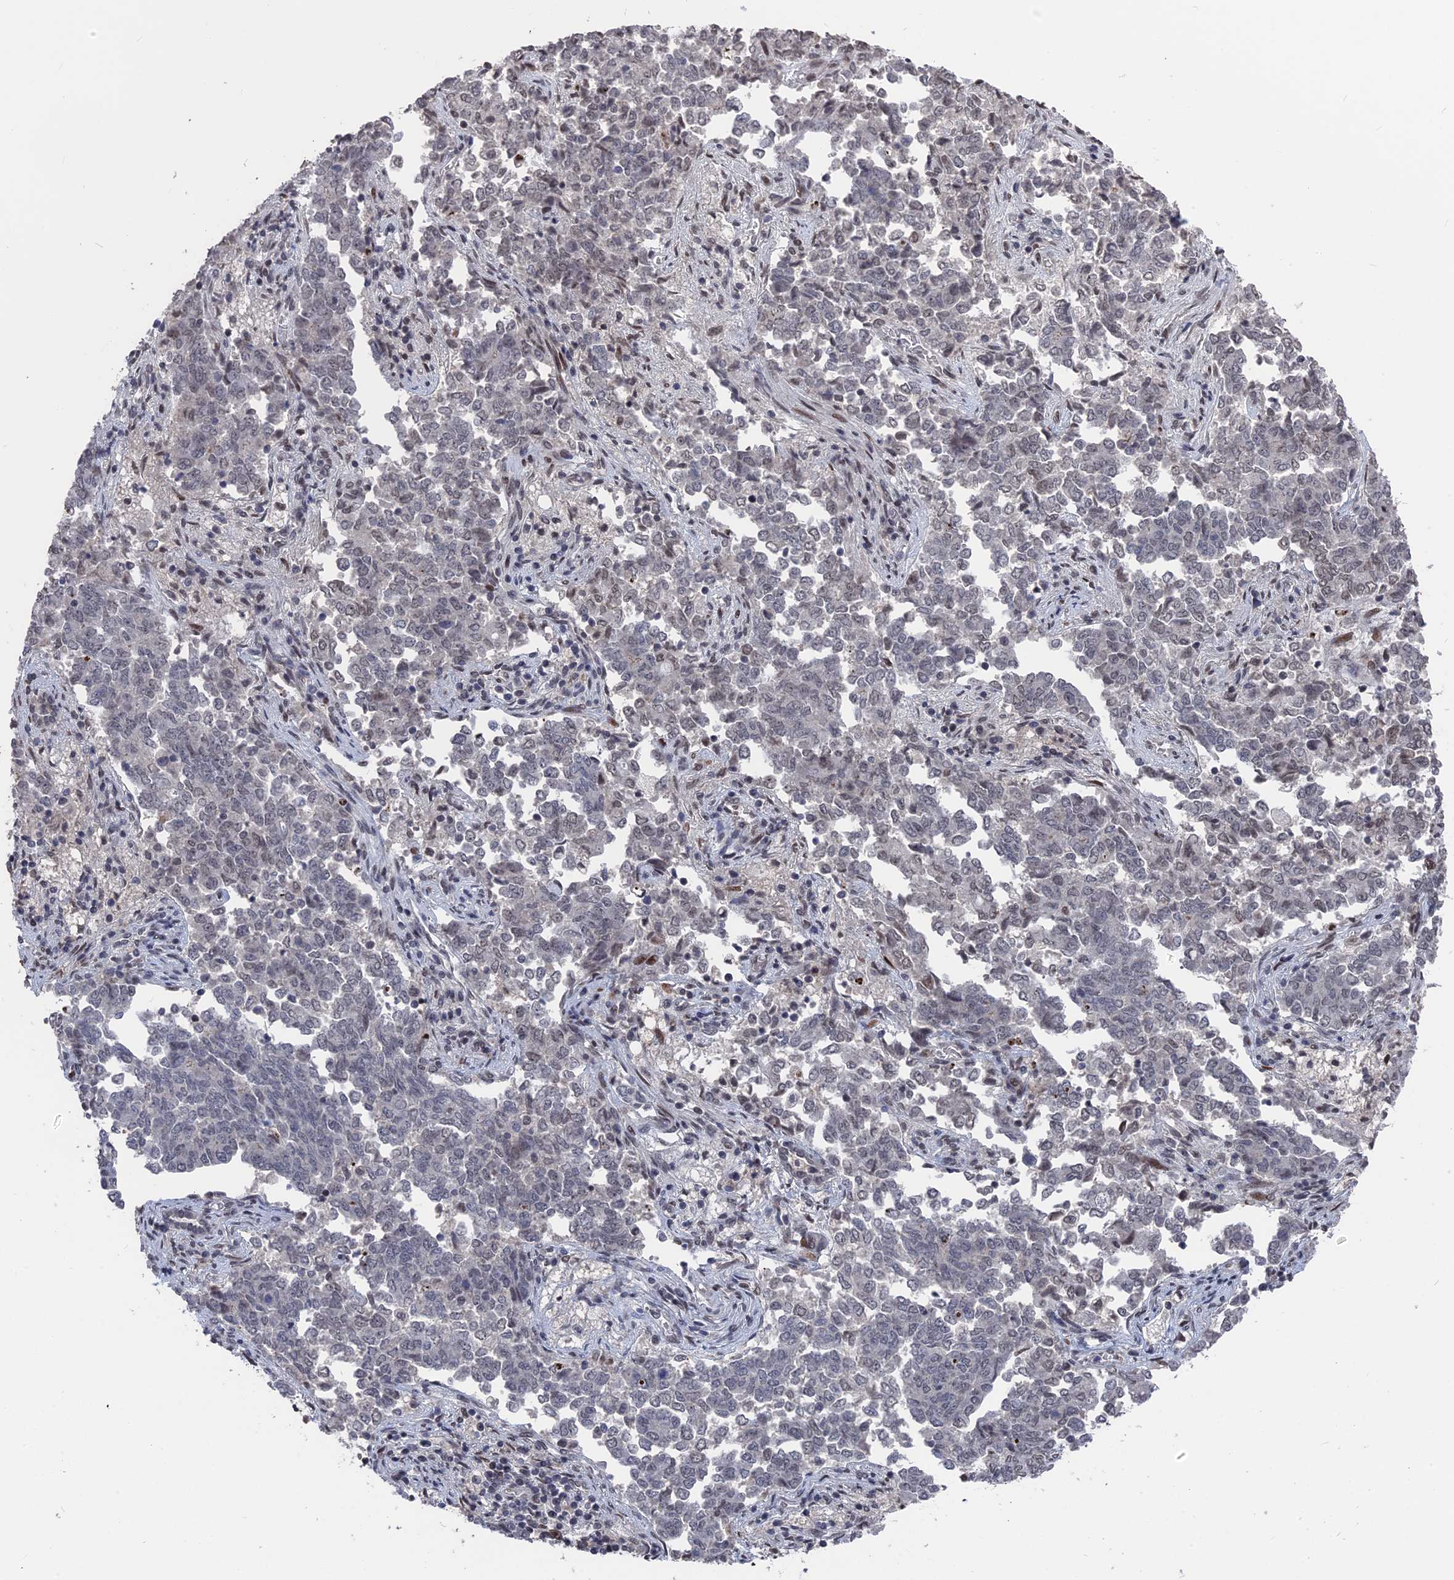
{"staining": {"intensity": "negative", "quantity": "none", "location": "none"}, "tissue": "endometrial cancer", "cell_type": "Tumor cells", "image_type": "cancer", "snomed": [{"axis": "morphology", "description": "Adenocarcinoma, NOS"}, {"axis": "topography", "description": "Endometrium"}], "caption": "Immunohistochemistry (IHC) photomicrograph of endometrial cancer stained for a protein (brown), which shows no staining in tumor cells.", "gene": "NR2C2AP", "patient": {"sex": "female", "age": 80}}